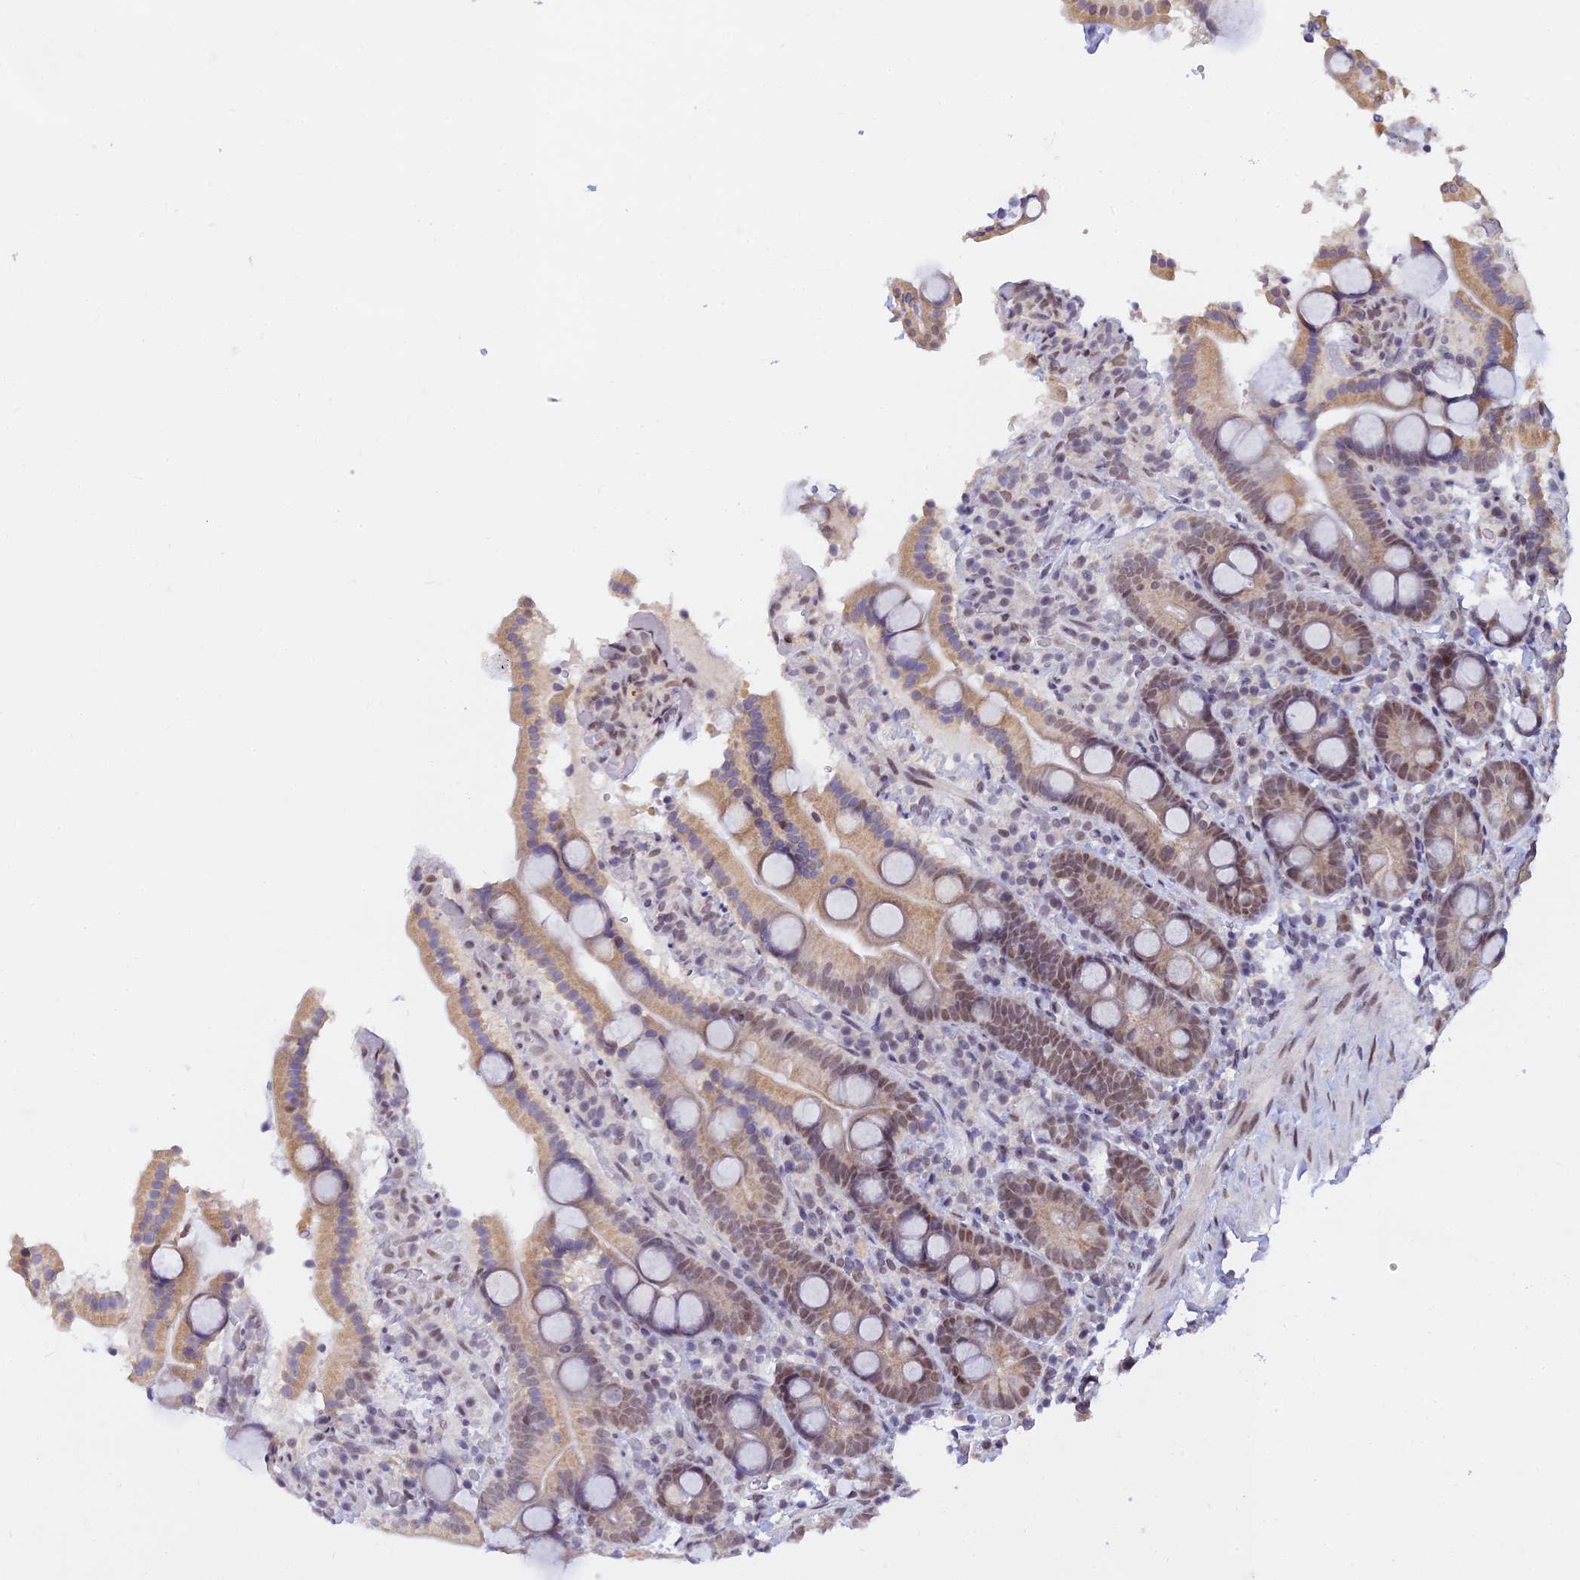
{"staining": {"intensity": "moderate", "quantity": ">75%", "location": "nuclear"}, "tissue": "duodenum", "cell_type": "Glandular cells", "image_type": "normal", "snomed": [{"axis": "morphology", "description": "Normal tissue, NOS"}, {"axis": "topography", "description": "Duodenum"}], "caption": "Unremarkable duodenum reveals moderate nuclear expression in about >75% of glandular cells.", "gene": "C2orf49", "patient": {"sex": "male", "age": 55}}